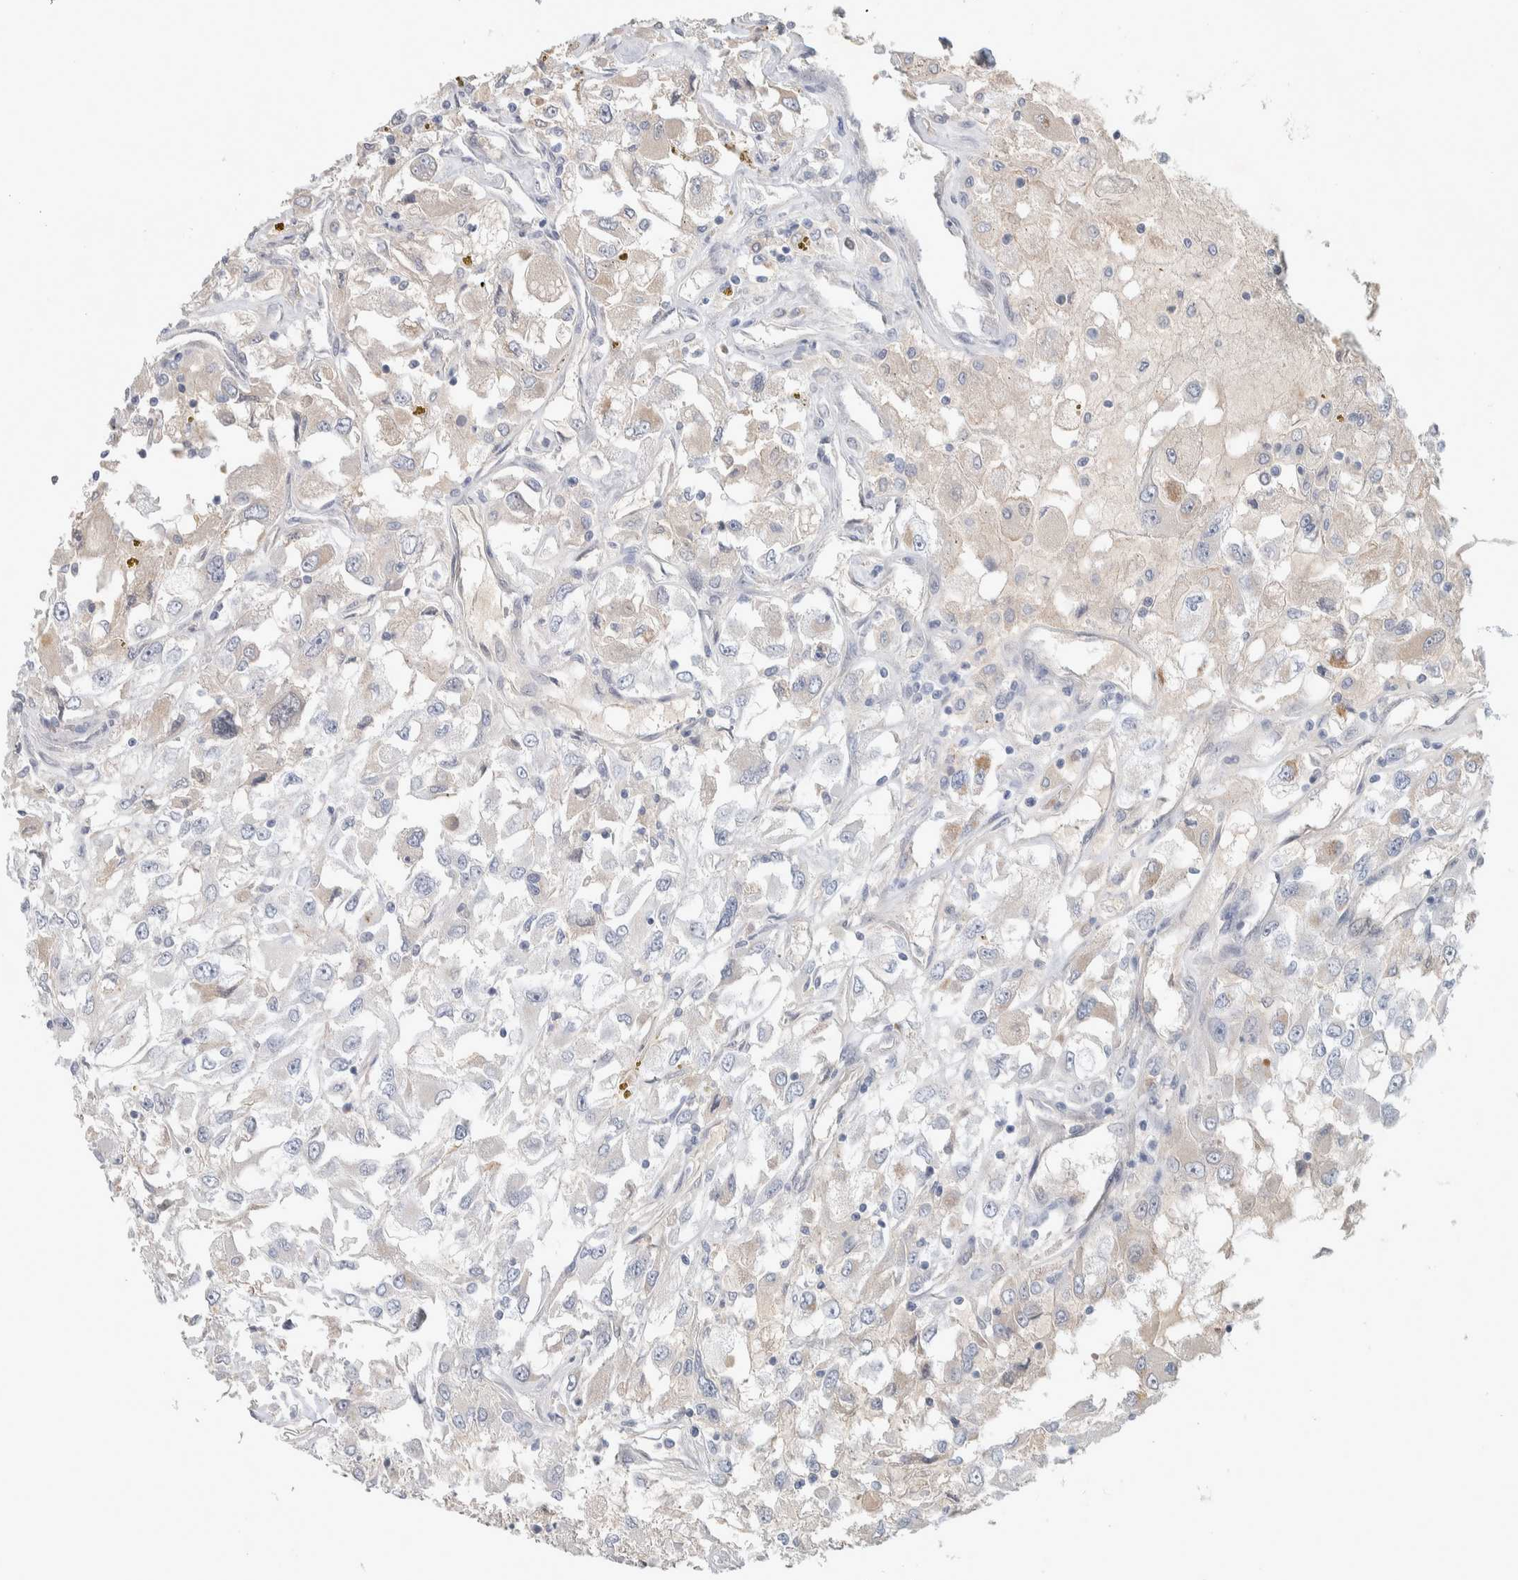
{"staining": {"intensity": "negative", "quantity": "none", "location": "none"}, "tissue": "renal cancer", "cell_type": "Tumor cells", "image_type": "cancer", "snomed": [{"axis": "morphology", "description": "Adenocarcinoma, NOS"}, {"axis": "topography", "description": "Kidney"}], "caption": "This is a image of immunohistochemistry staining of renal cancer, which shows no positivity in tumor cells.", "gene": "DEPTOR", "patient": {"sex": "female", "age": 52}}